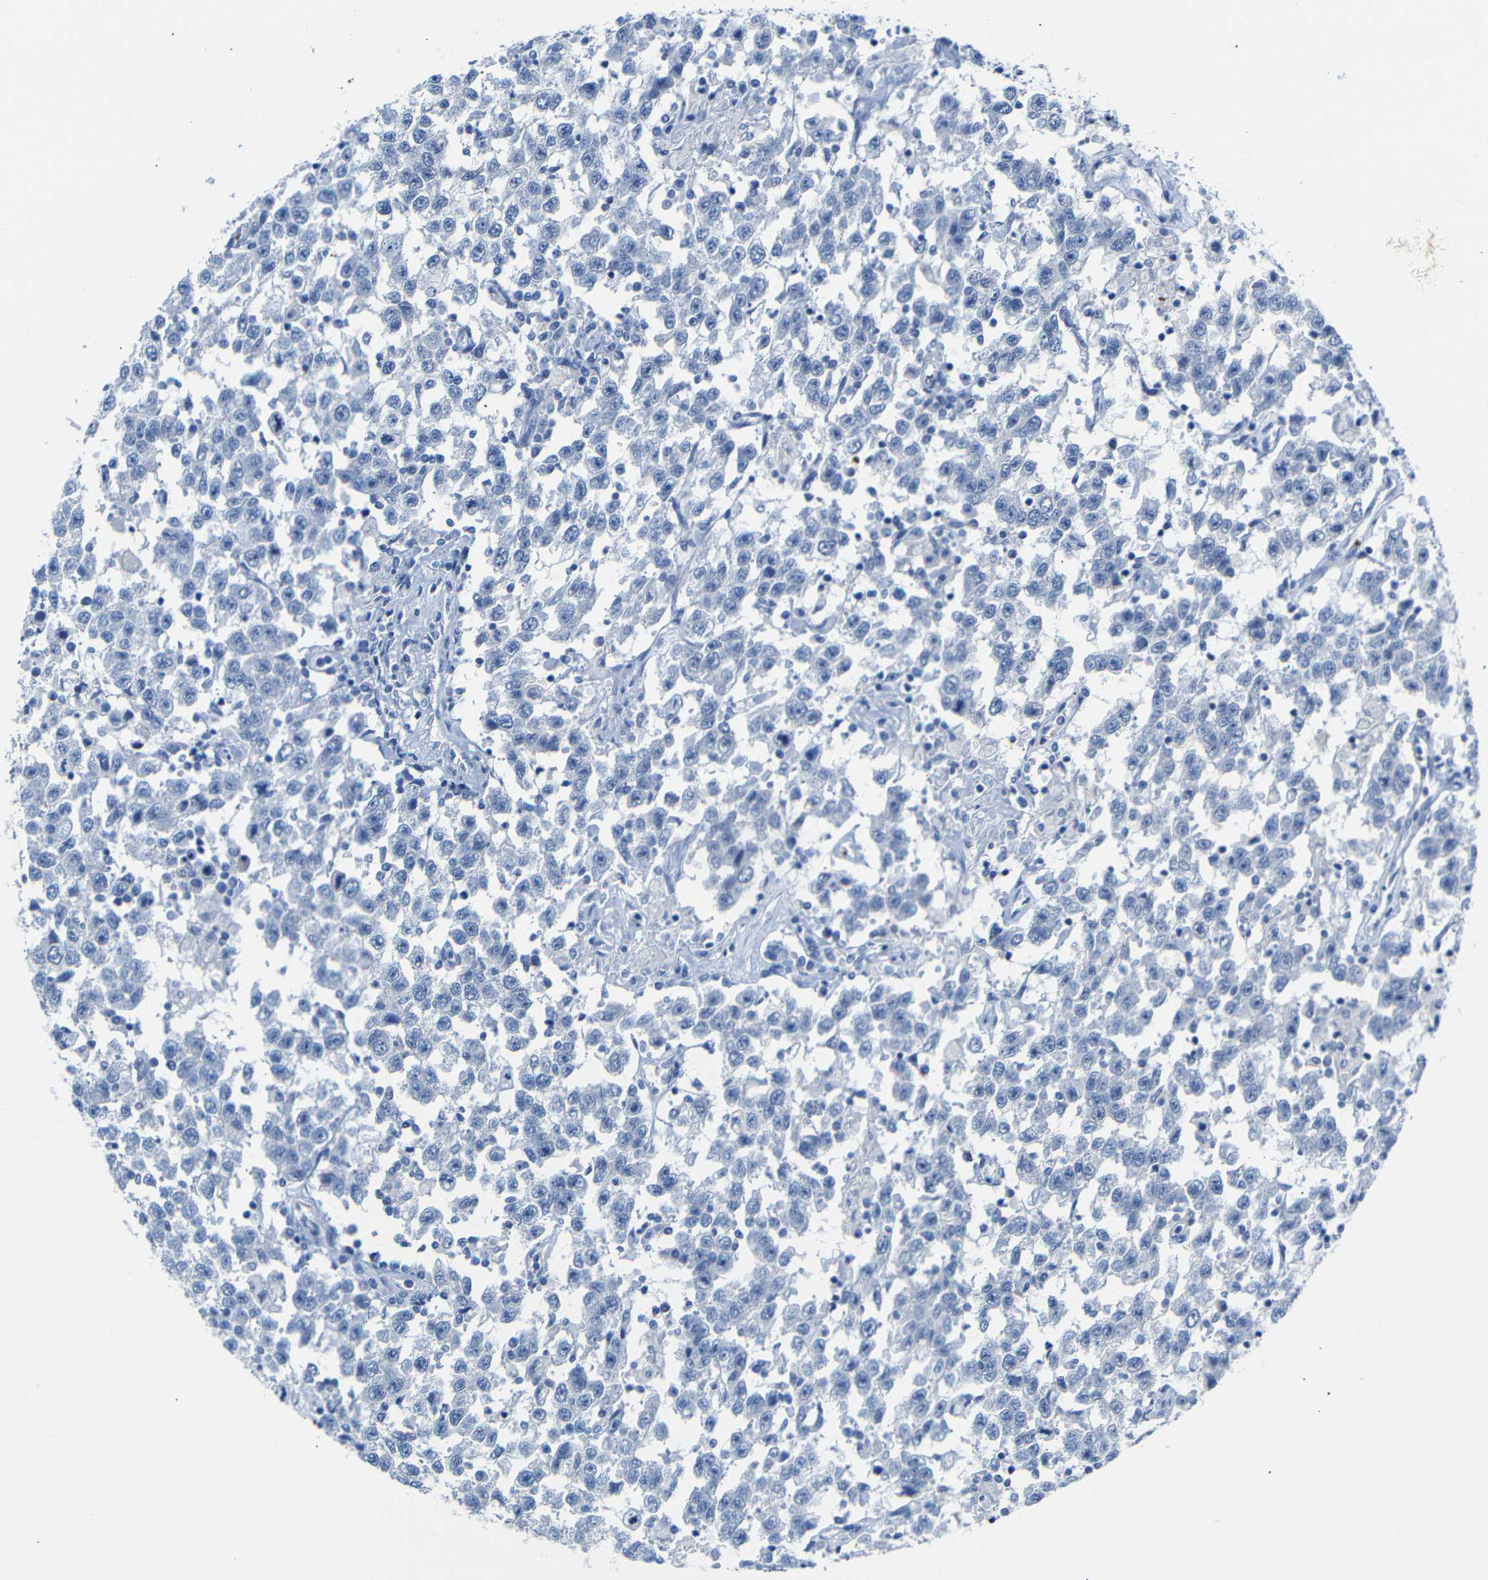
{"staining": {"intensity": "negative", "quantity": "none", "location": "none"}, "tissue": "testis cancer", "cell_type": "Tumor cells", "image_type": "cancer", "snomed": [{"axis": "morphology", "description": "Seminoma, NOS"}, {"axis": "topography", "description": "Testis"}], "caption": "Immunohistochemistry photomicrograph of human testis cancer (seminoma) stained for a protein (brown), which shows no positivity in tumor cells. (DAB immunohistochemistry (IHC) with hematoxylin counter stain).", "gene": "ERVMER34-1", "patient": {"sex": "male", "age": 41}}